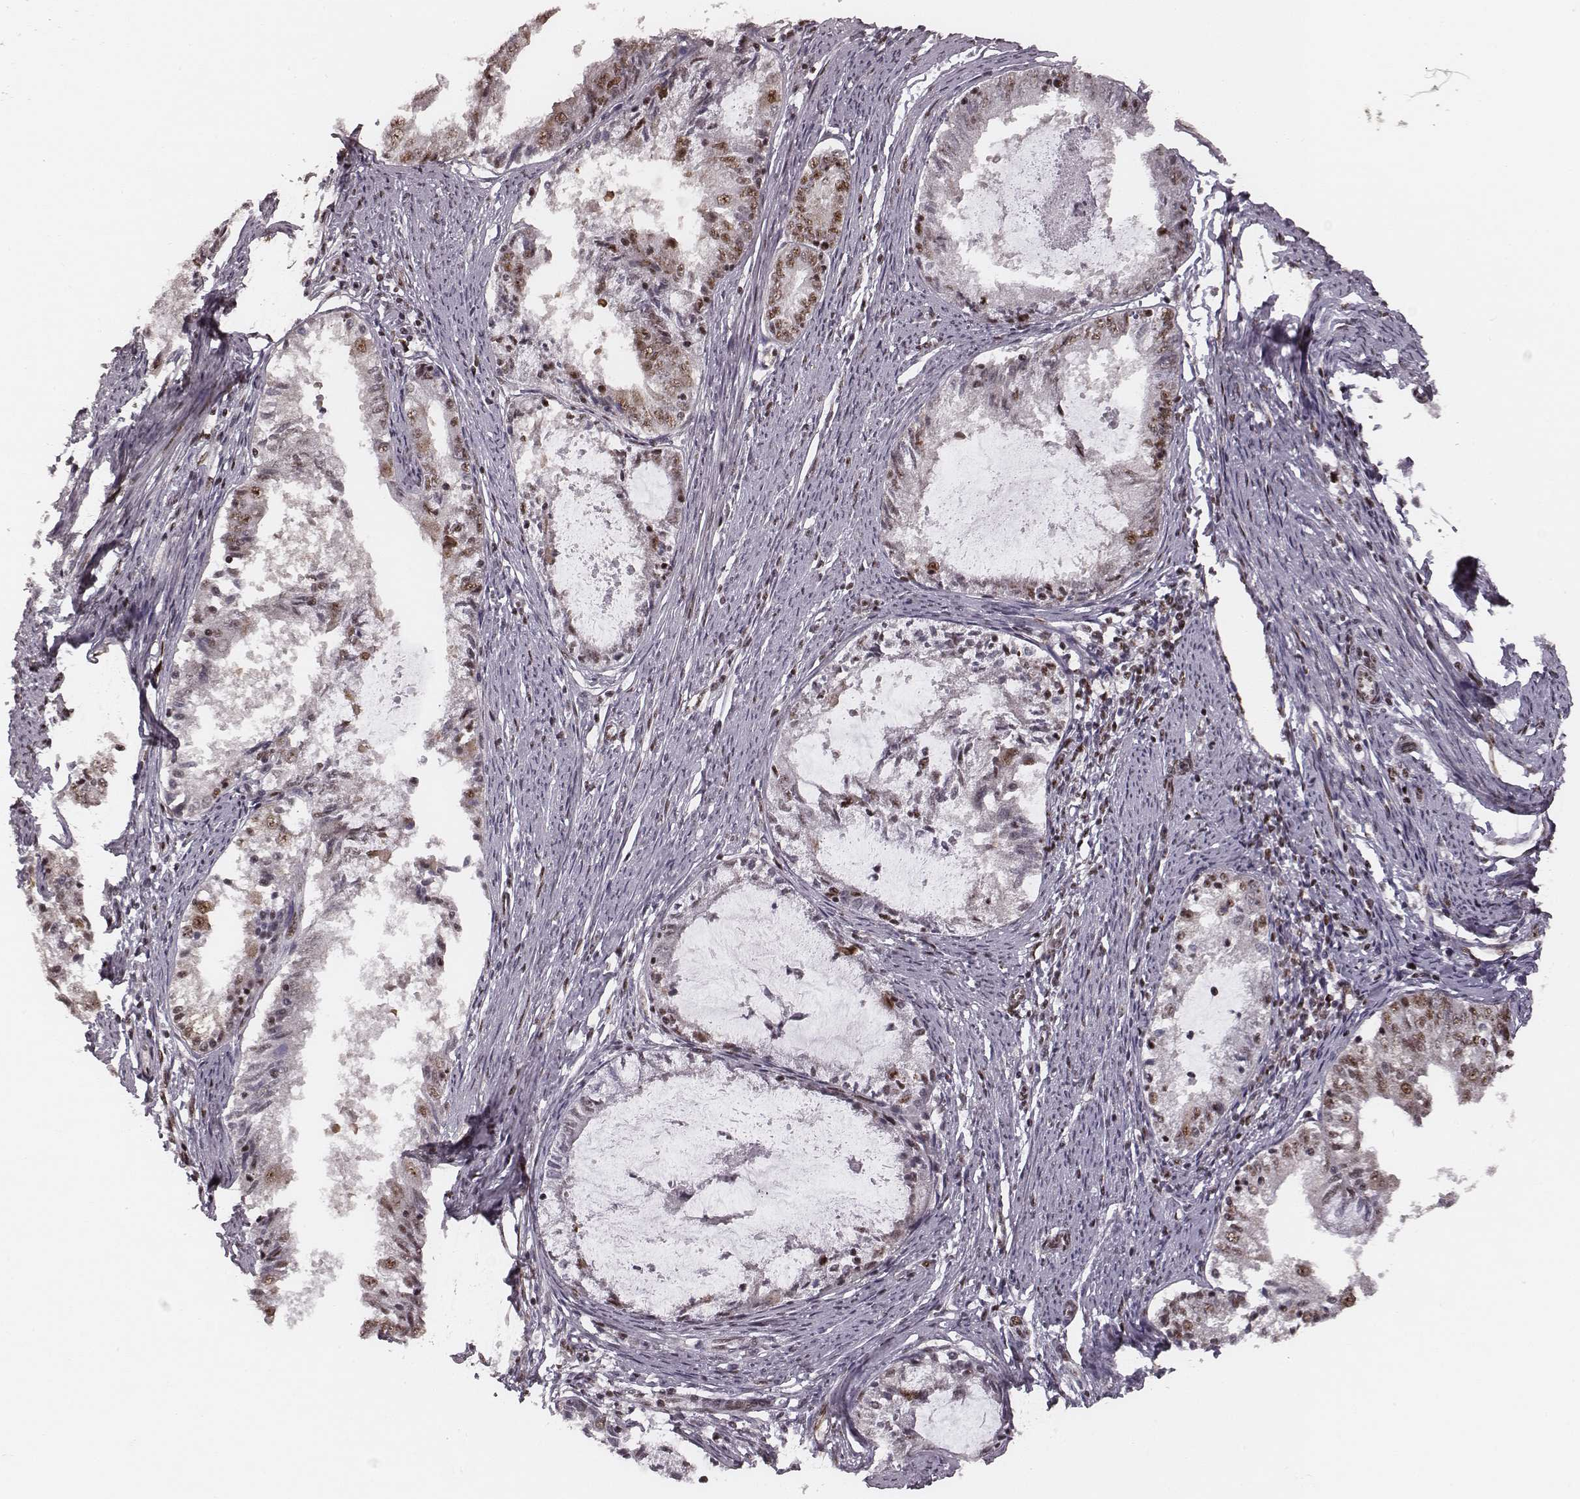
{"staining": {"intensity": "moderate", "quantity": ">75%", "location": "nuclear"}, "tissue": "endometrial cancer", "cell_type": "Tumor cells", "image_type": "cancer", "snomed": [{"axis": "morphology", "description": "Adenocarcinoma, NOS"}, {"axis": "topography", "description": "Endometrium"}], "caption": "Approximately >75% of tumor cells in endometrial adenocarcinoma display moderate nuclear protein staining as visualized by brown immunohistochemical staining.", "gene": "LUC7L", "patient": {"sex": "female", "age": 57}}